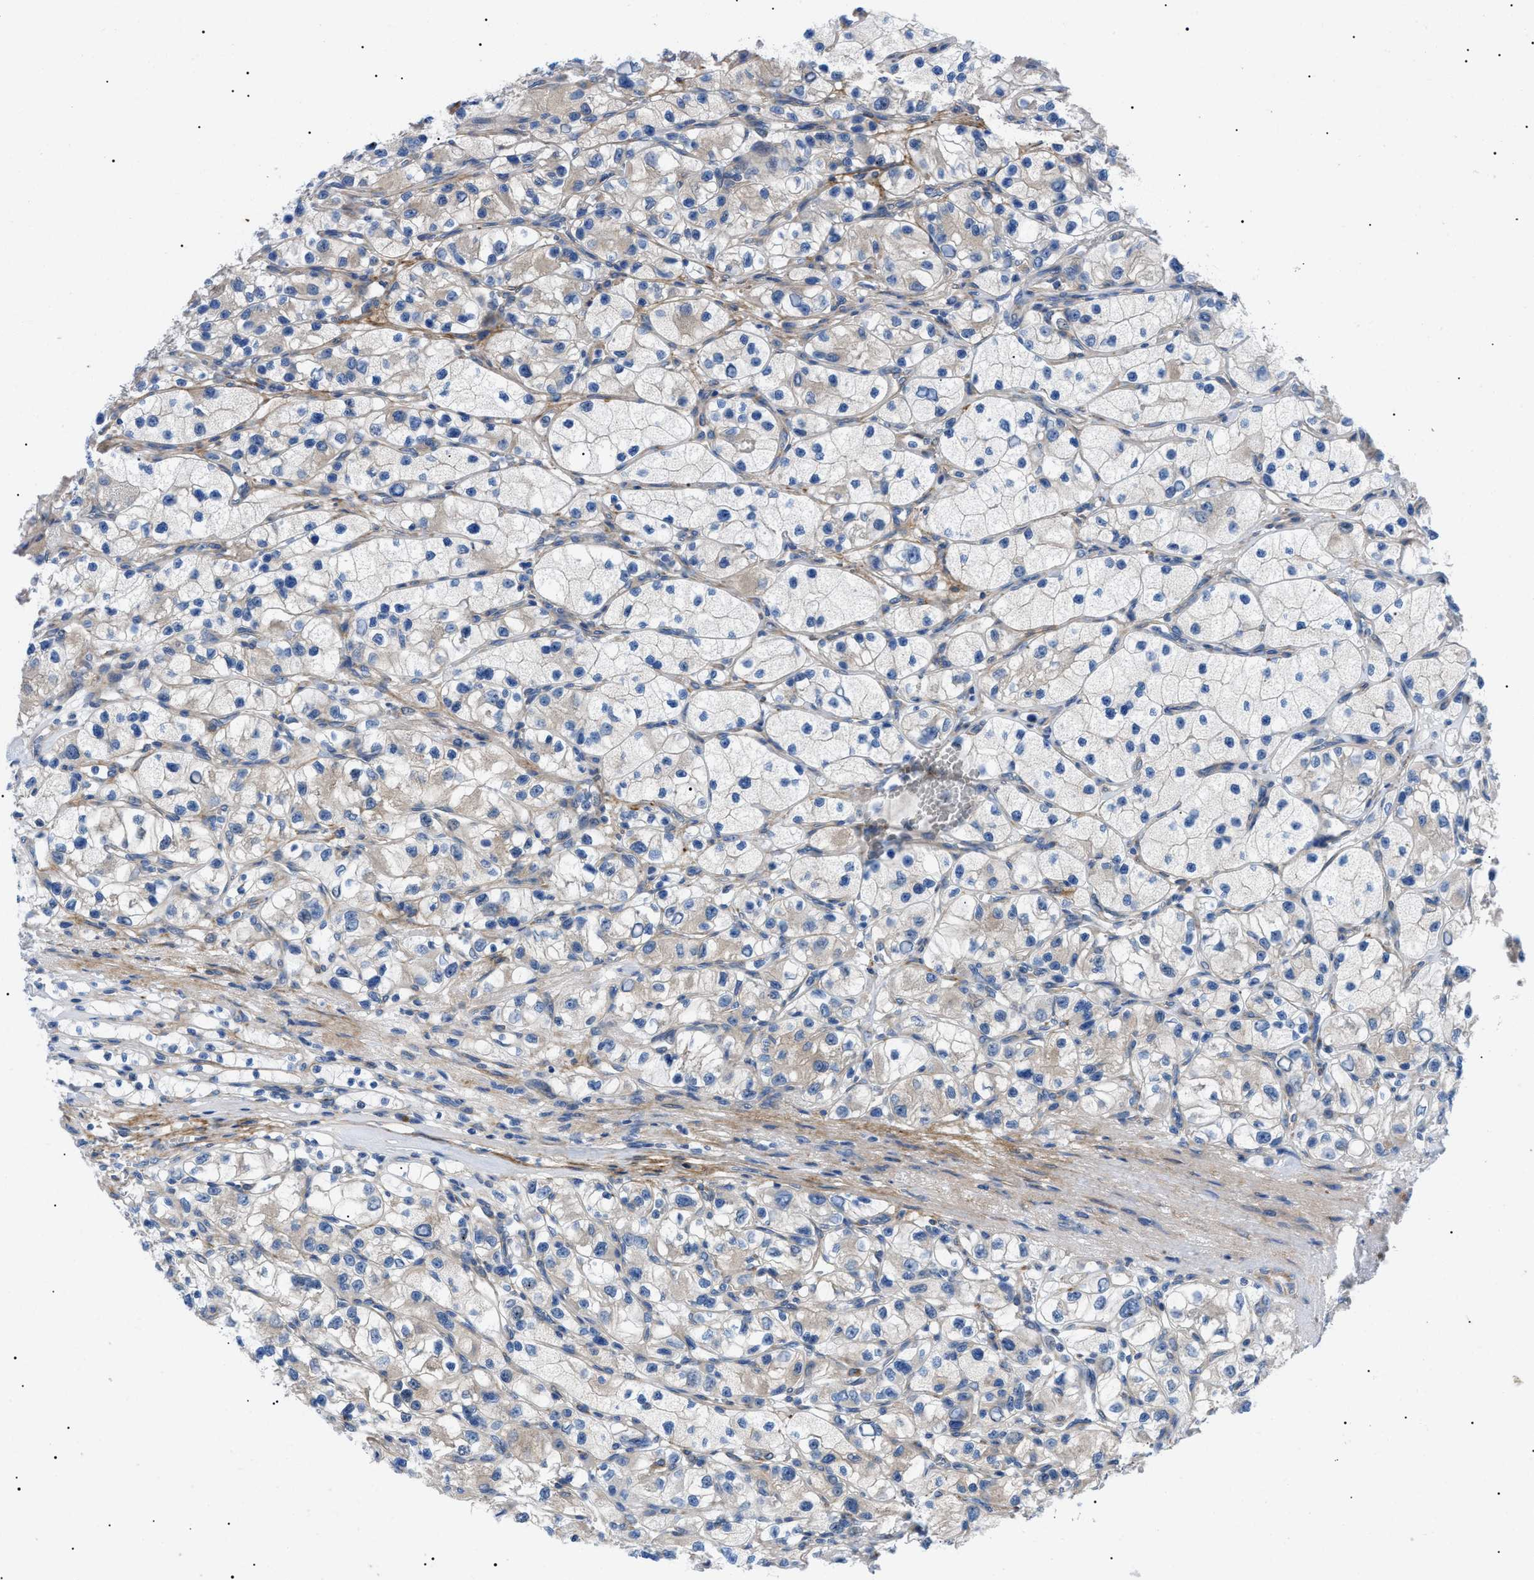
{"staining": {"intensity": "negative", "quantity": "none", "location": "none"}, "tissue": "renal cancer", "cell_type": "Tumor cells", "image_type": "cancer", "snomed": [{"axis": "morphology", "description": "Adenocarcinoma, NOS"}, {"axis": "topography", "description": "Kidney"}], "caption": "A histopathology image of renal cancer (adenocarcinoma) stained for a protein displays no brown staining in tumor cells.", "gene": "HSPB8", "patient": {"sex": "female", "age": 57}}